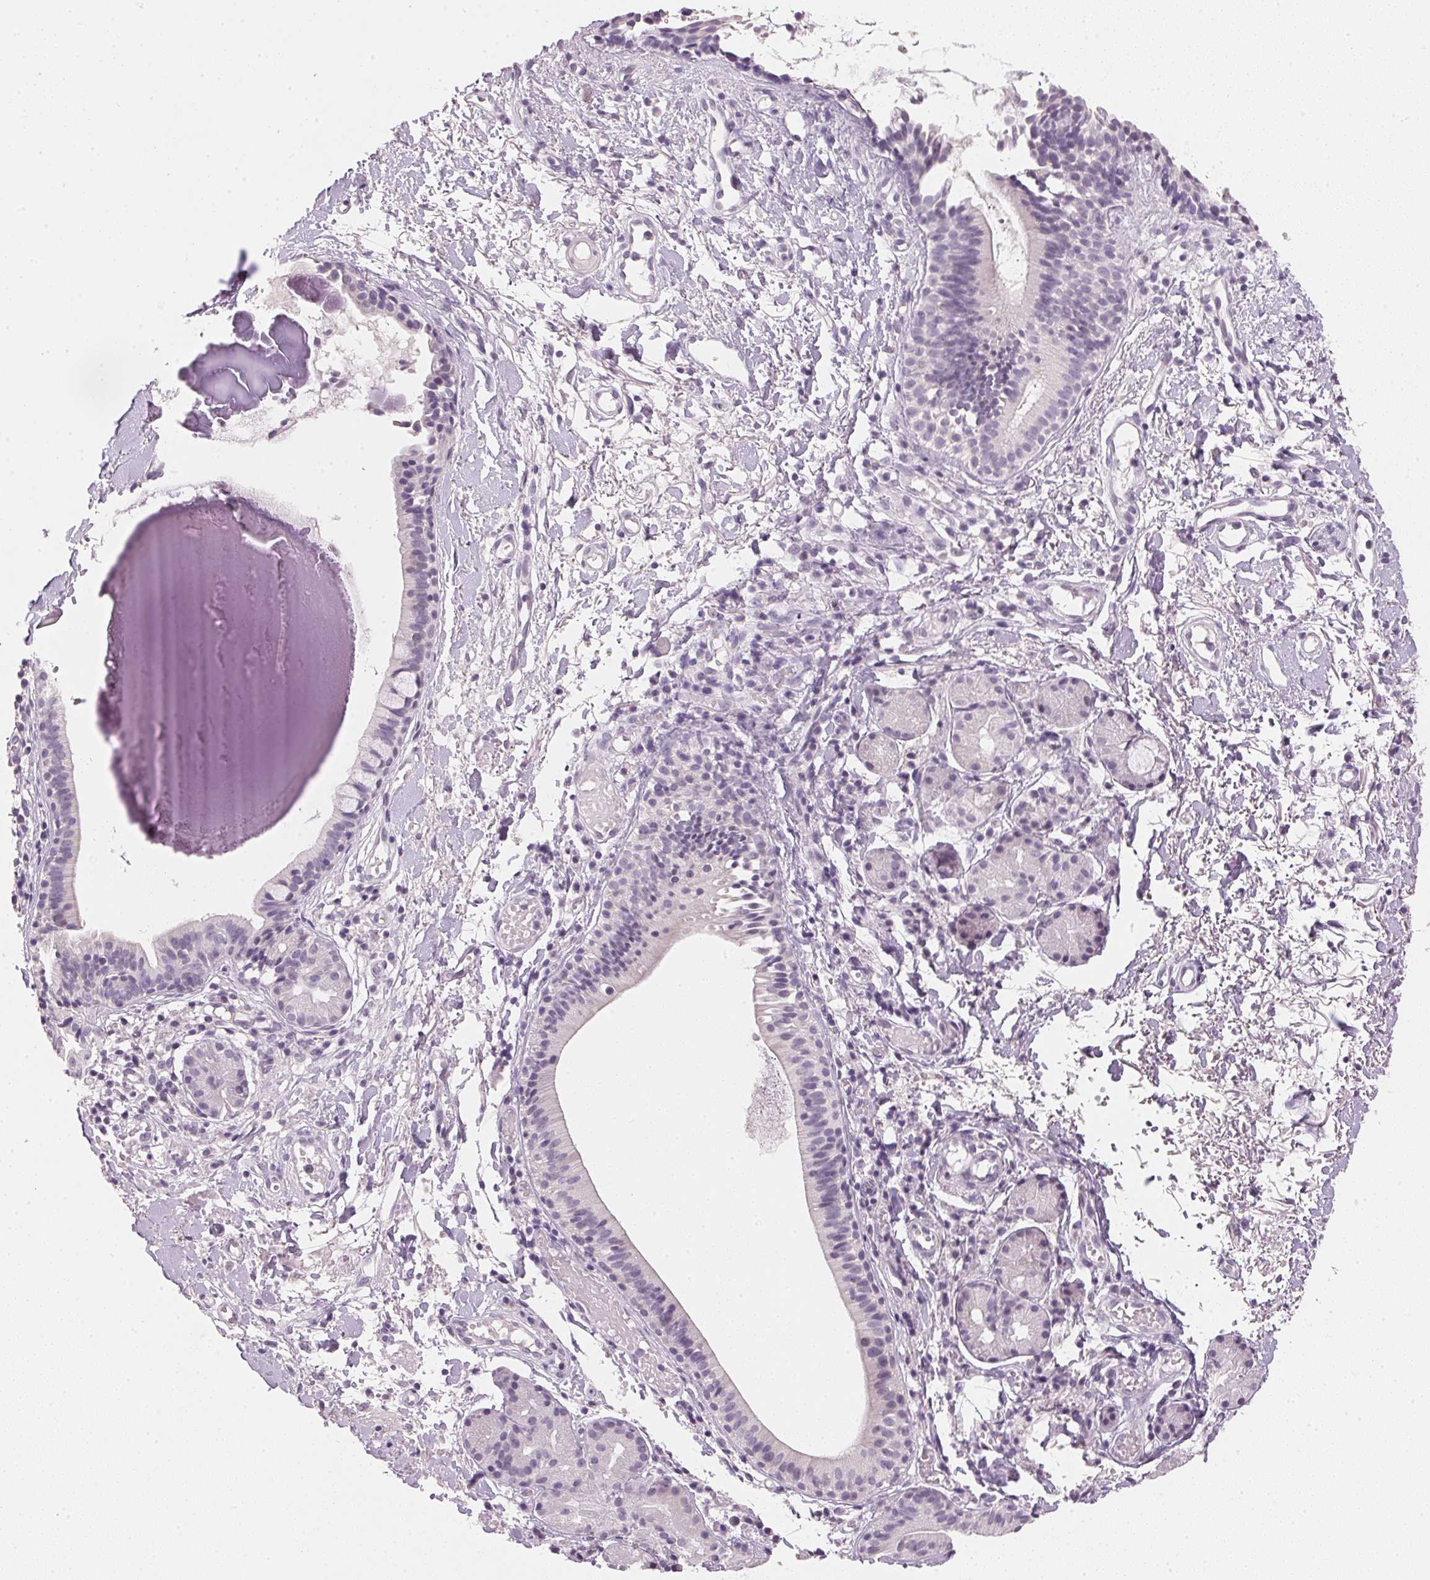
{"staining": {"intensity": "negative", "quantity": "none", "location": "none"}, "tissue": "nasopharynx", "cell_type": "Respiratory epithelial cells", "image_type": "normal", "snomed": [{"axis": "morphology", "description": "Normal tissue, NOS"}, {"axis": "morphology", "description": "Basal cell carcinoma"}, {"axis": "topography", "description": "Cartilage tissue"}, {"axis": "topography", "description": "Nasopharynx"}, {"axis": "topography", "description": "Oral tissue"}], "caption": "Nasopharynx stained for a protein using immunohistochemistry (IHC) exhibits no positivity respiratory epithelial cells.", "gene": "IGFBP1", "patient": {"sex": "female", "age": 77}}